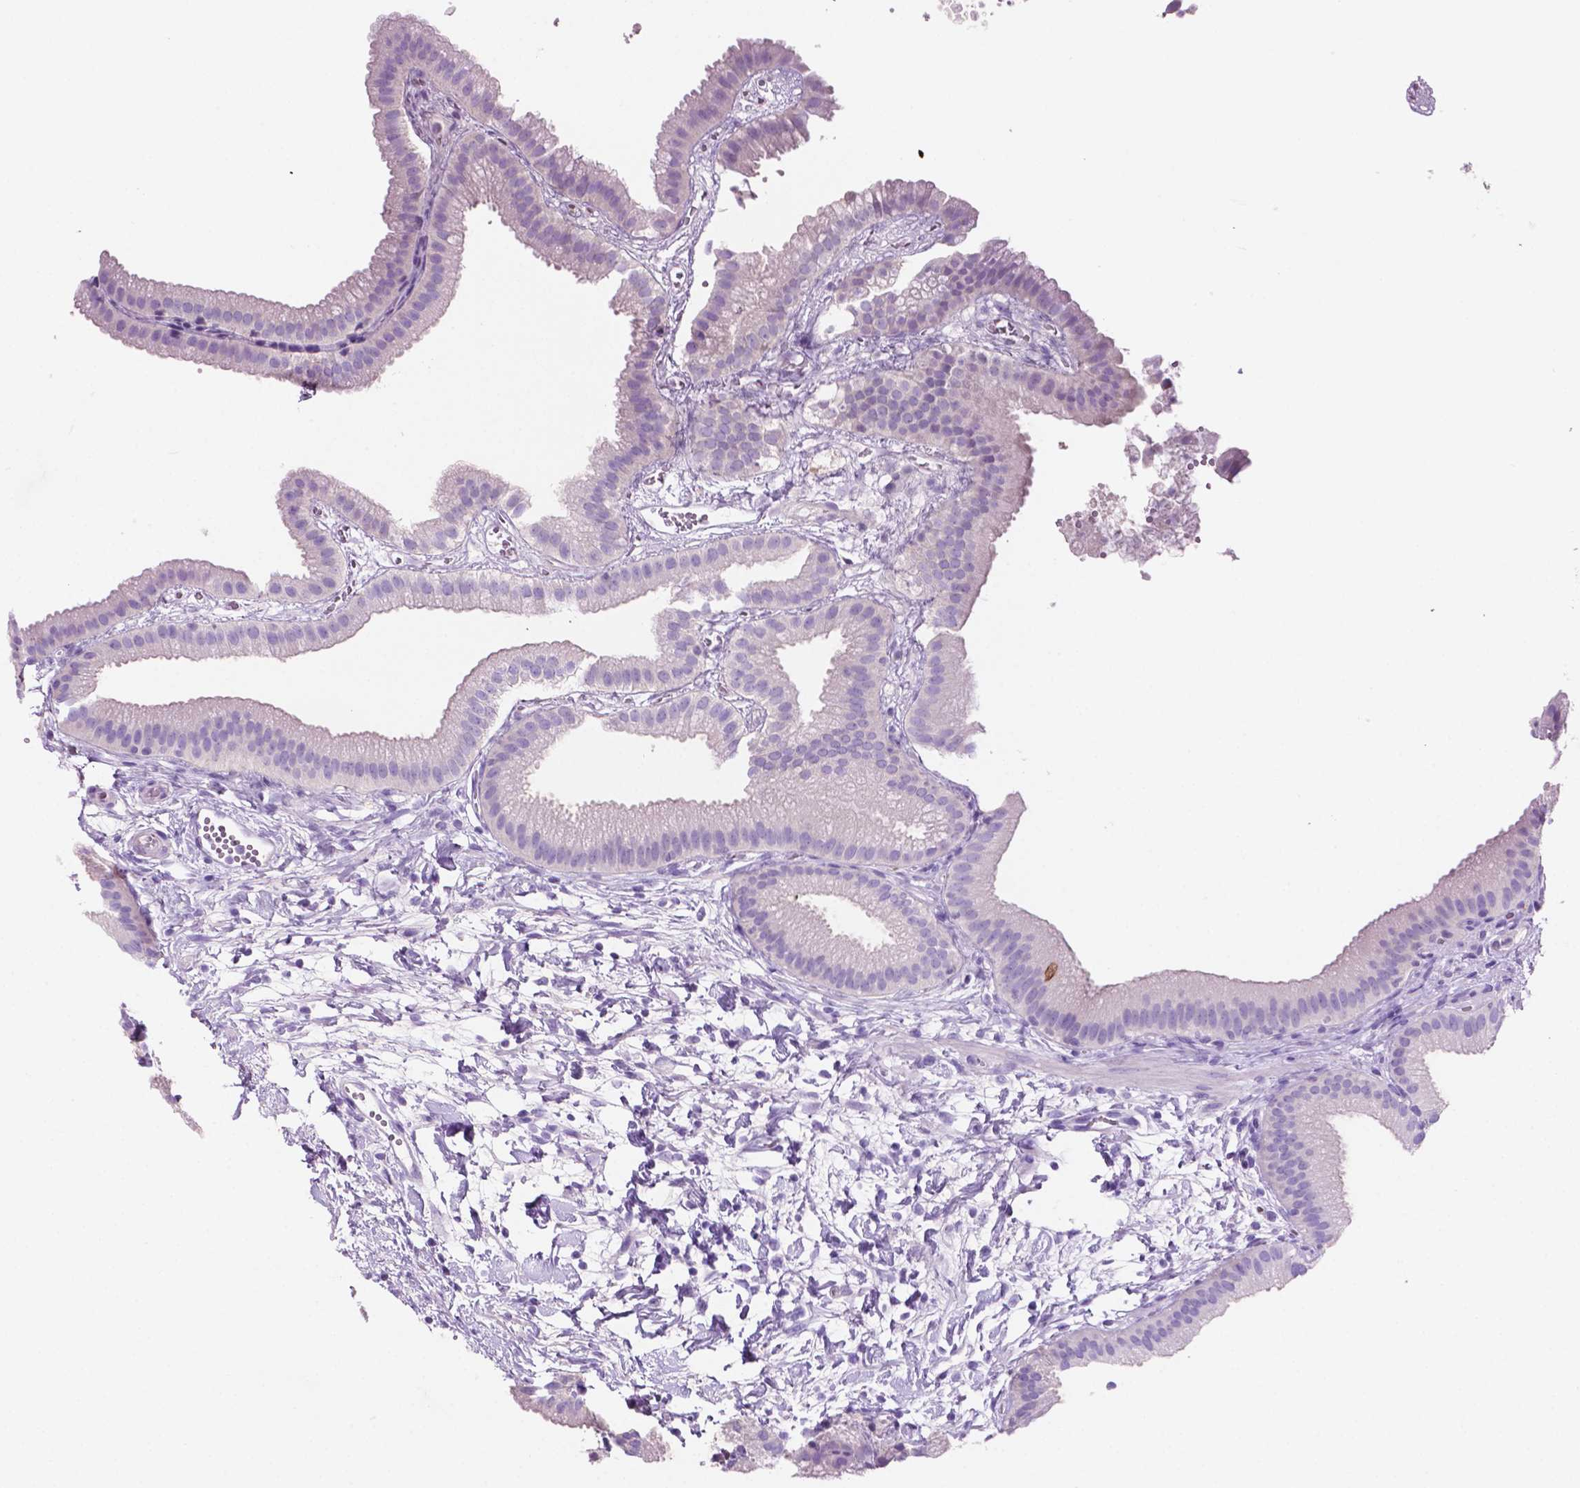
{"staining": {"intensity": "negative", "quantity": "none", "location": "none"}, "tissue": "gallbladder", "cell_type": "Glandular cells", "image_type": "normal", "snomed": [{"axis": "morphology", "description": "Normal tissue, NOS"}, {"axis": "topography", "description": "Gallbladder"}], "caption": "DAB (3,3'-diaminobenzidine) immunohistochemical staining of unremarkable human gallbladder exhibits no significant positivity in glandular cells. Brightfield microscopy of IHC stained with DAB (3,3'-diaminobenzidine) (brown) and hematoxylin (blue), captured at high magnification.", "gene": "POU4F1", "patient": {"sex": "female", "age": 63}}